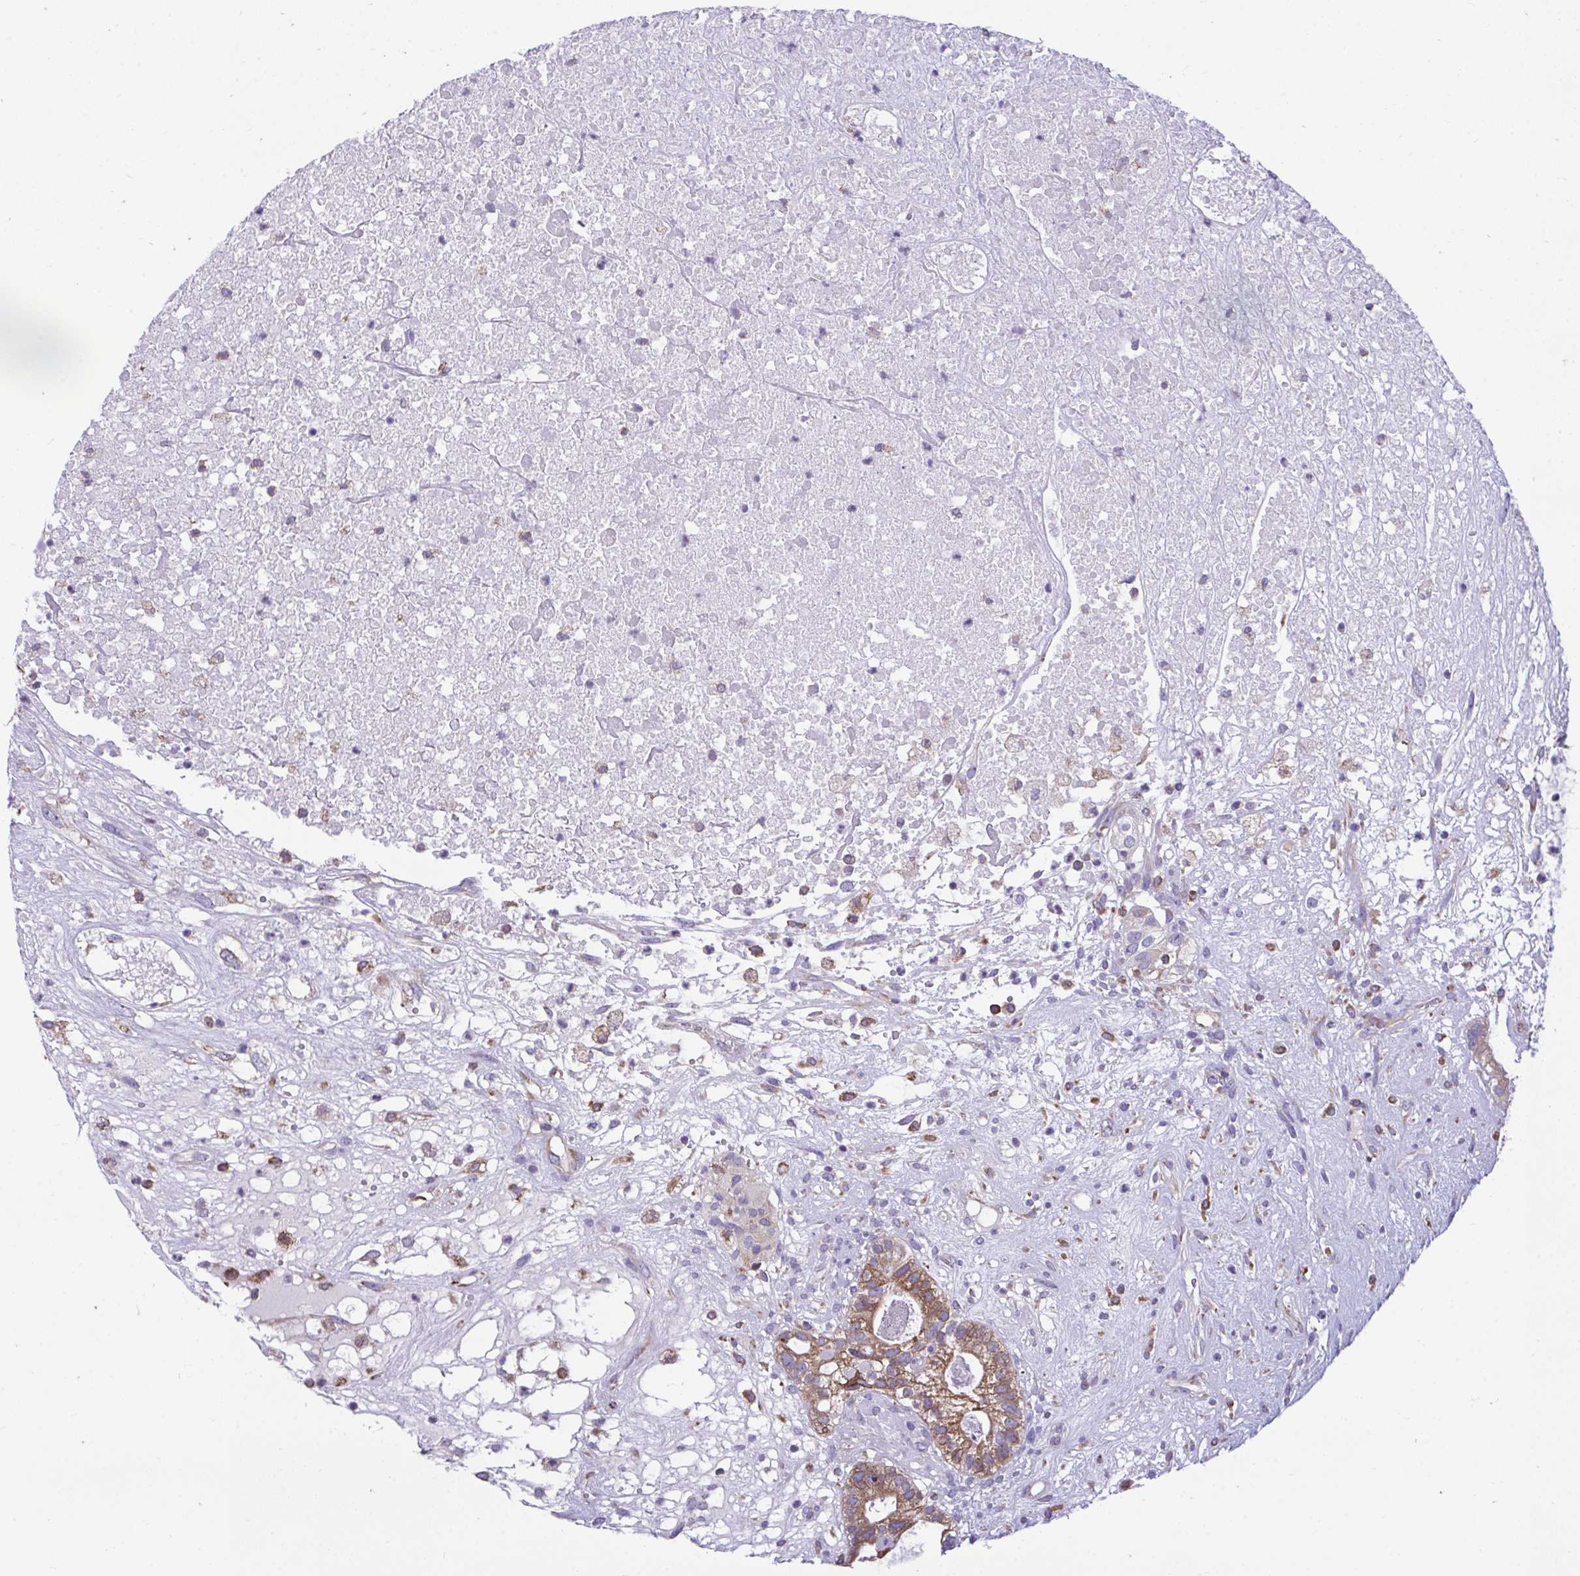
{"staining": {"intensity": "moderate", "quantity": ">75%", "location": "cytoplasmic/membranous"}, "tissue": "testis cancer", "cell_type": "Tumor cells", "image_type": "cancer", "snomed": [{"axis": "morphology", "description": "Seminoma, NOS"}, {"axis": "morphology", "description": "Carcinoma, Embryonal, NOS"}, {"axis": "topography", "description": "Testis"}], "caption": "Approximately >75% of tumor cells in human testis cancer demonstrate moderate cytoplasmic/membranous protein expression as visualized by brown immunohistochemical staining.", "gene": "PIGK", "patient": {"sex": "male", "age": 41}}